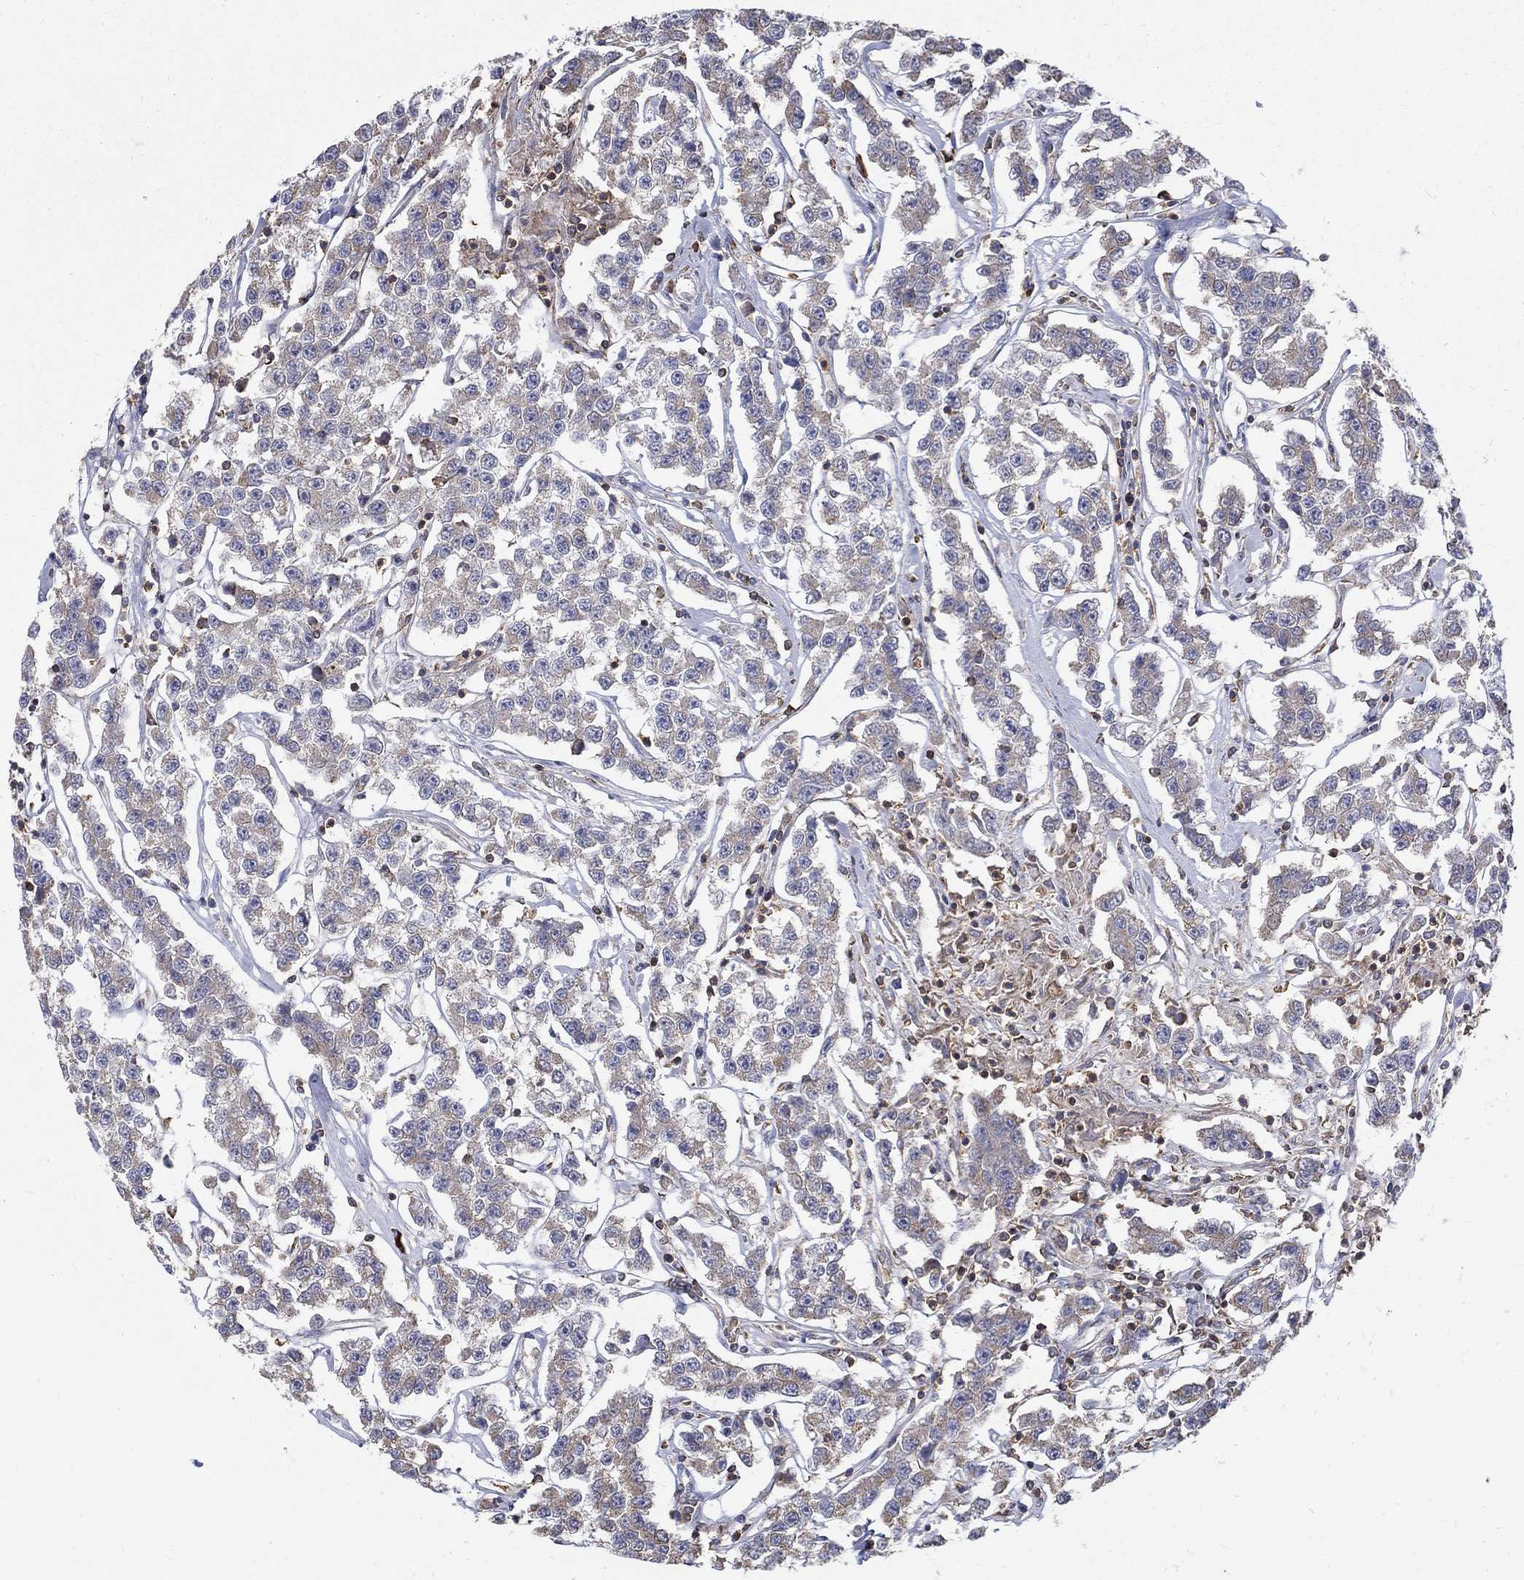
{"staining": {"intensity": "weak", "quantity": "<25%", "location": "cytoplasmic/membranous"}, "tissue": "testis cancer", "cell_type": "Tumor cells", "image_type": "cancer", "snomed": [{"axis": "morphology", "description": "Seminoma, NOS"}, {"axis": "topography", "description": "Testis"}], "caption": "DAB immunohistochemical staining of human seminoma (testis) shows no significant staining in tumor cells.", "gene": "AGAP2", "patient": {"sex": "male", "age": 59}}